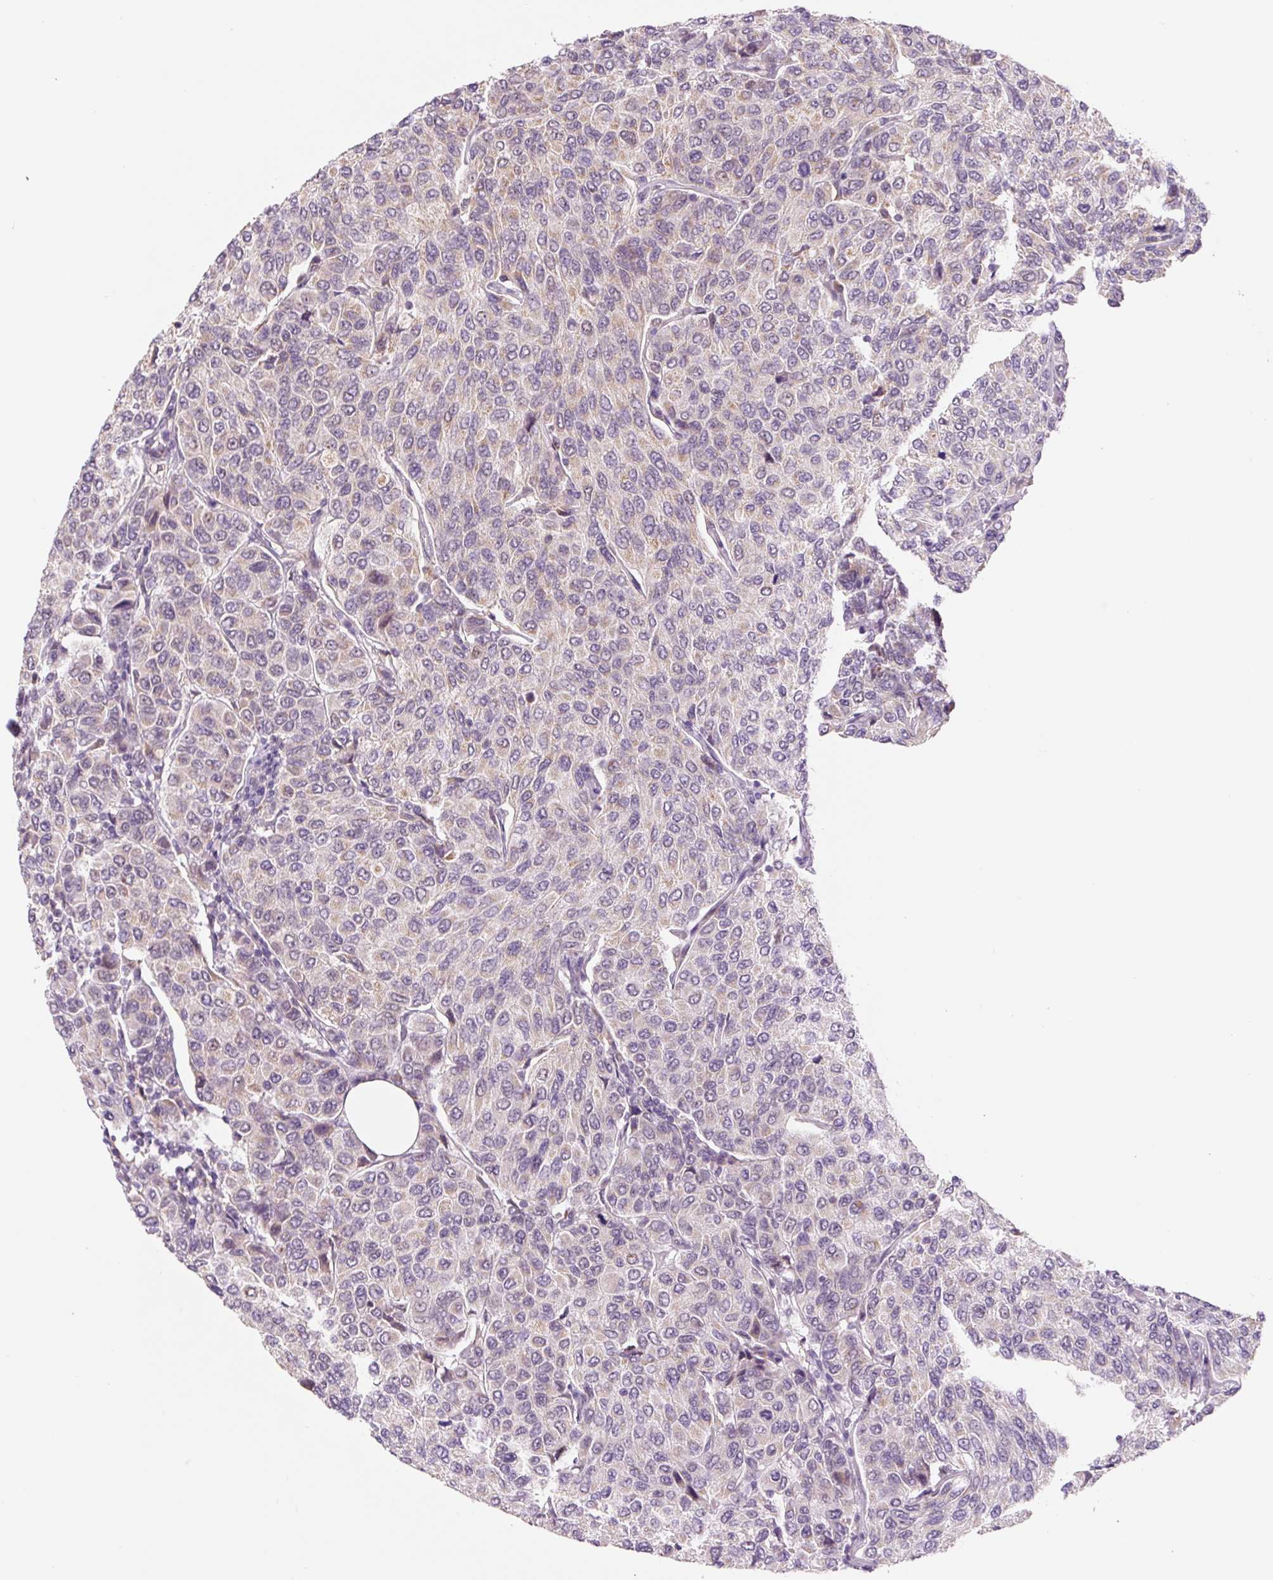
{"staining": {"intensity": "negative", "quantity": "none", "location": "none"}, "tissue": "breast cancer", "cell_type": "Tumor cells", "image_type": "cancer", "snomed": [{"axis": "morphology", "description": "Duct carcinoma"}, {"axis": "topography", "description": "Breast"}], "caption": "Immunohistochemistry (IHC) image of invasive ductal carcinoma (breast) stained for a protein (brown), which exhibits no expression in tumor cells.", "gene": "PCK2", "patient": {"sex": "female", "age": 55}}